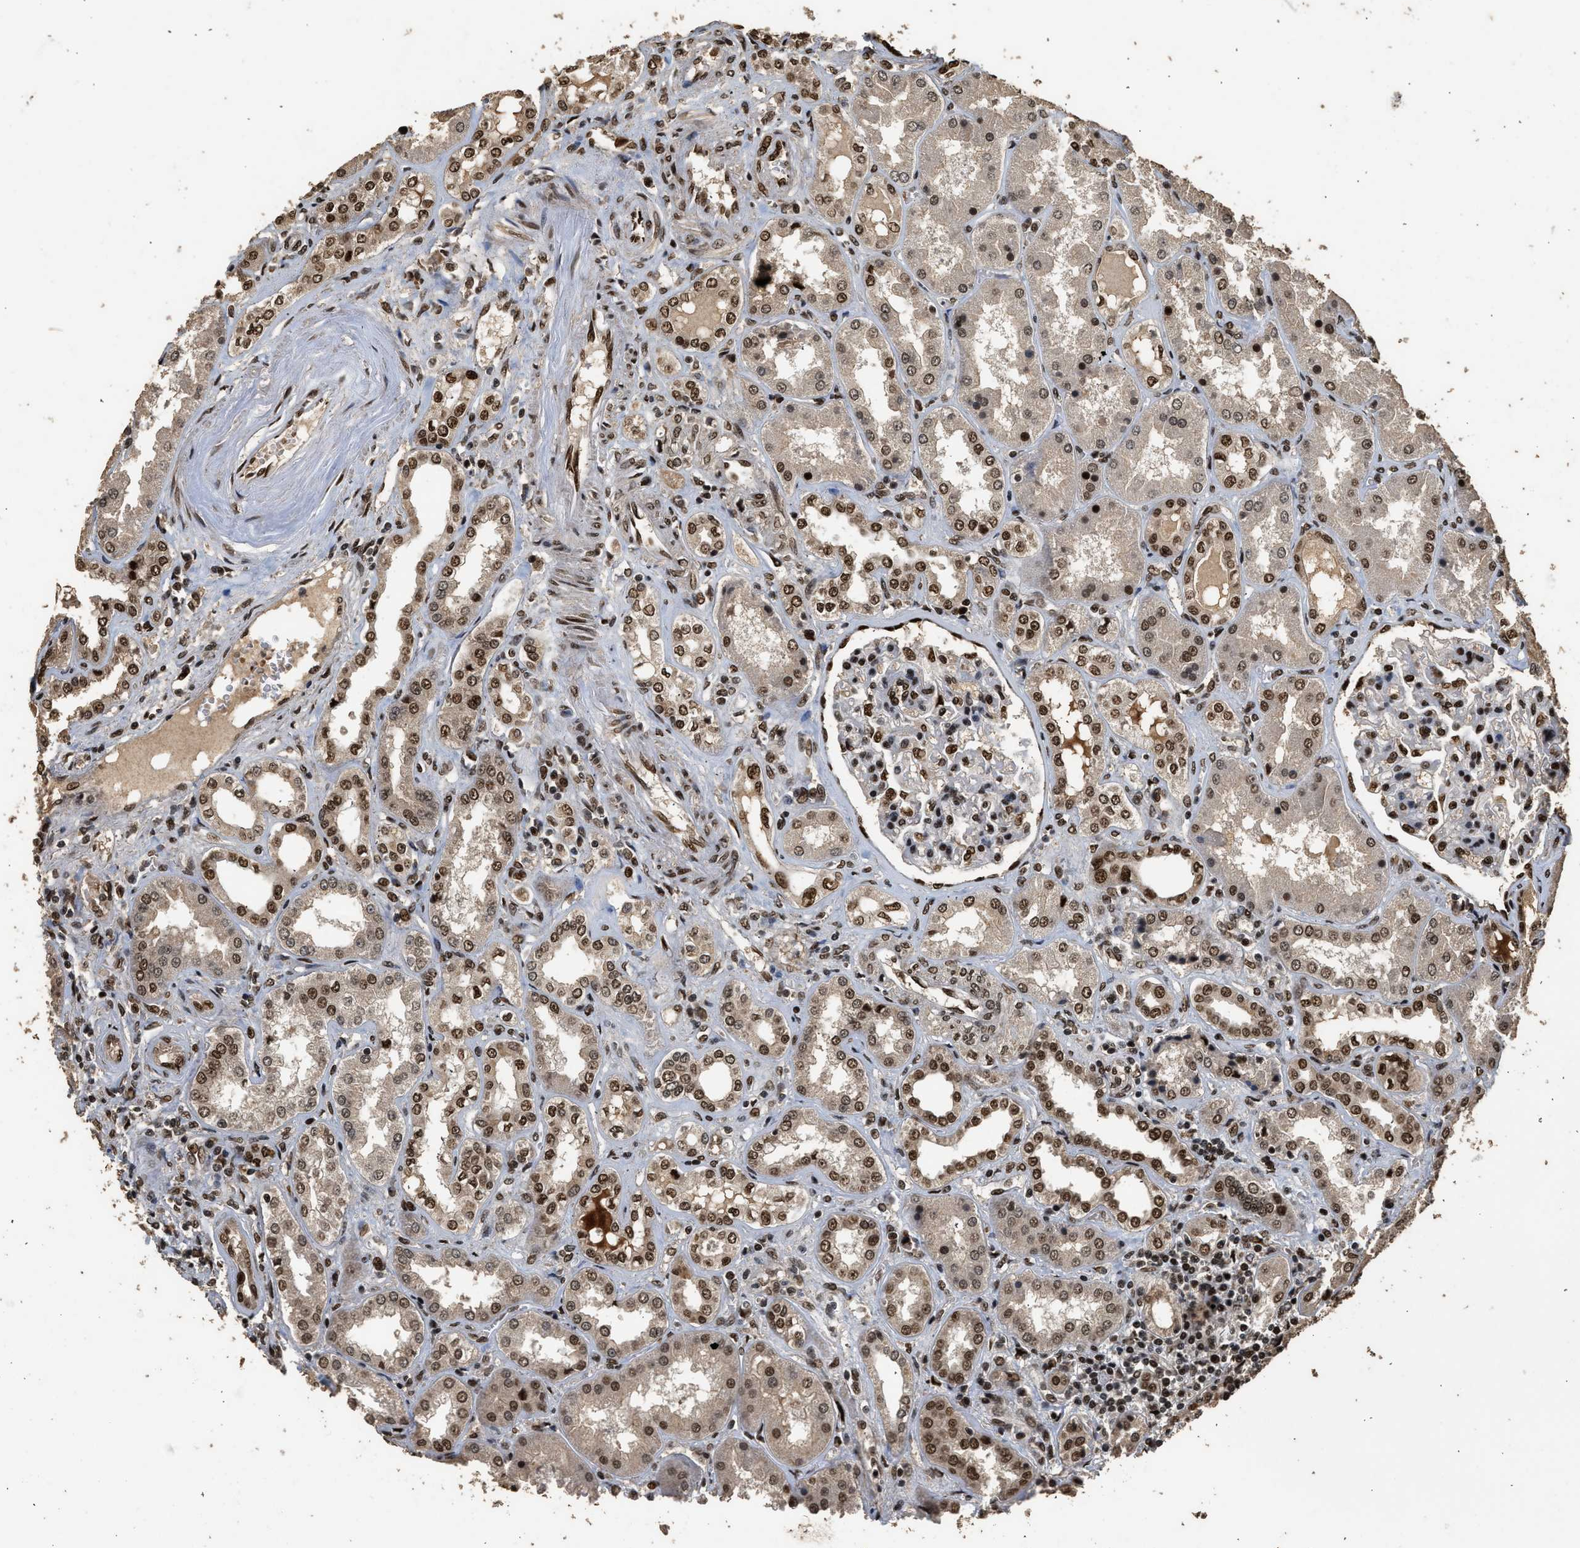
{"staining": {"intensity": "strong", "quantity": ">75%", "location": "nuclear"}, "tissue": "kidney", "cell_type": "Cells in glomeruli", "image_type": "normal", "snomed": [{"axis": "morphology", "description": "Normal tissue, NOS"}, {"axis": "topography", "description": "Kidney"}], "caption": "This histopathology image demonstrates immunohistochemistry (IHC) staining of benign human kidney, with high strong nuclear positivity in approximately >75% of cells in glomeruli.", "gene": "PPP4R3B", "patient": {"sex": "female", "age": 56}}